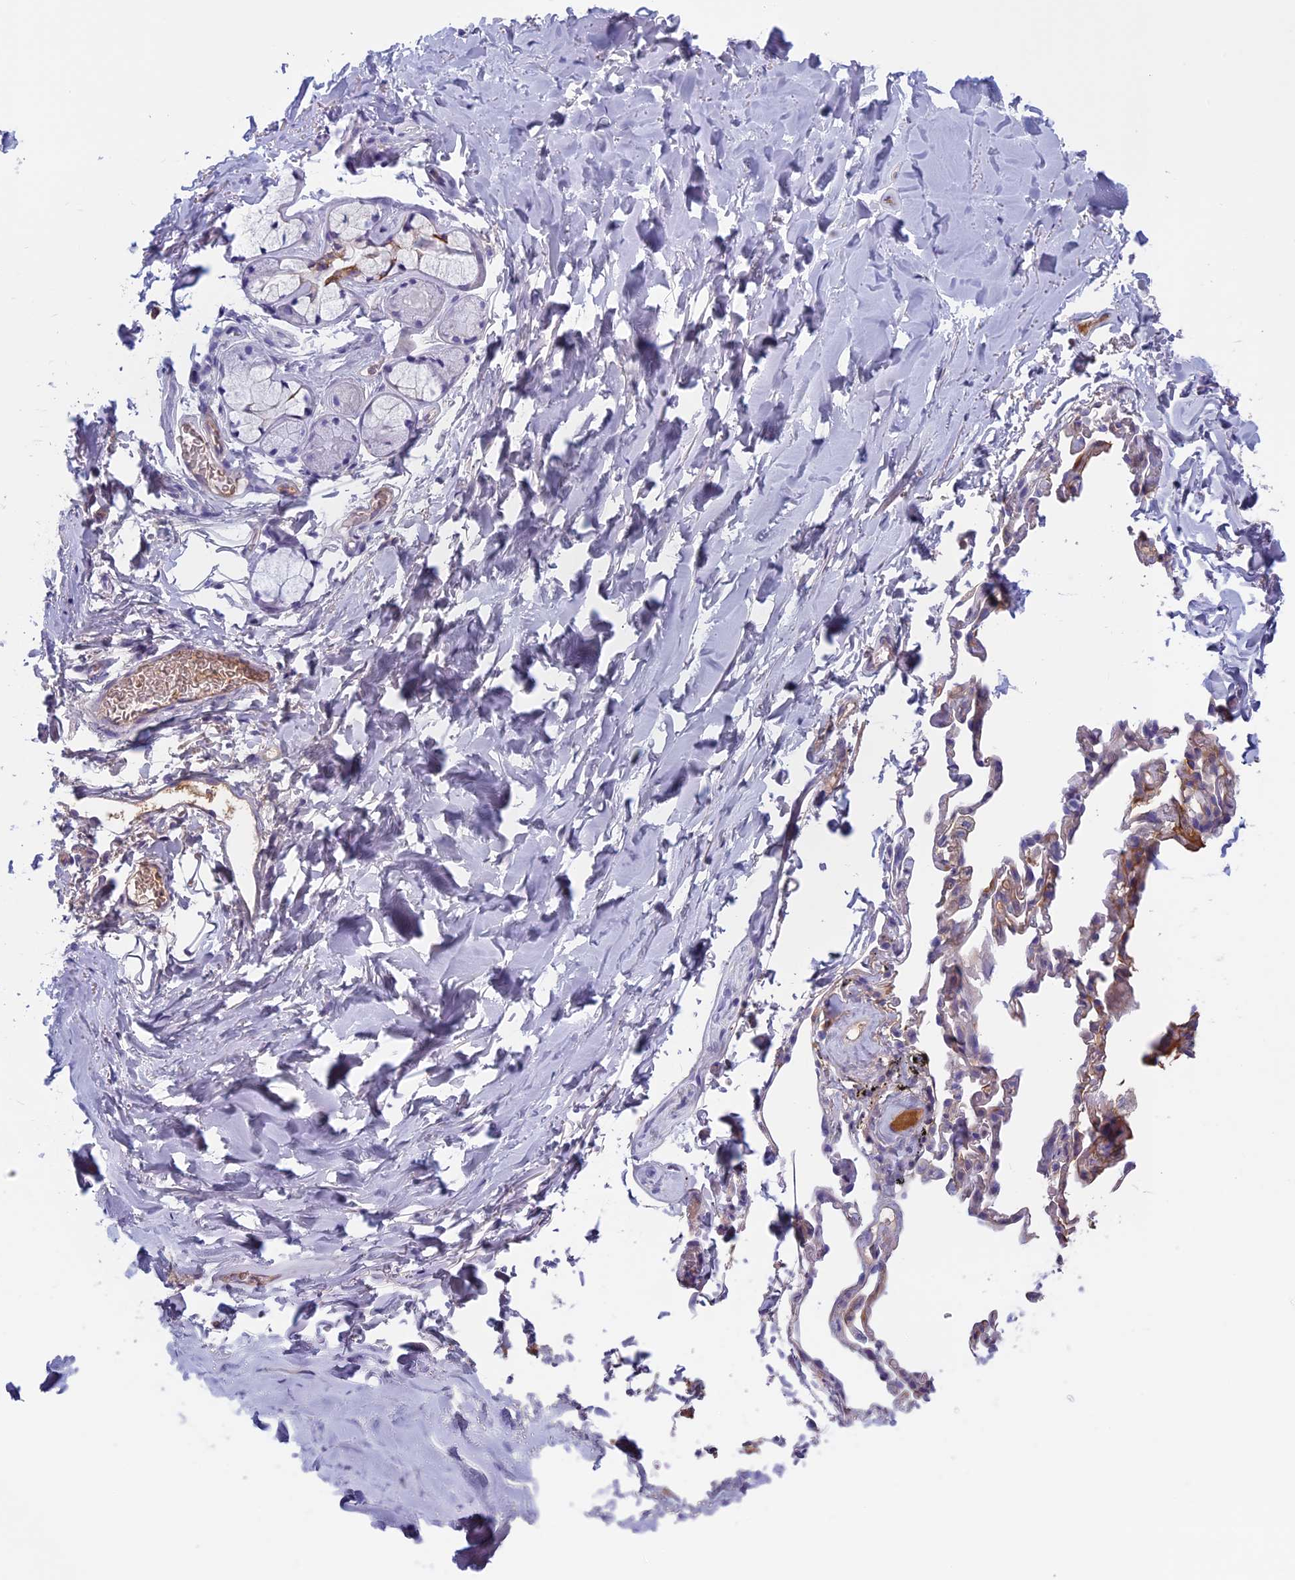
{"staining": {"intensity": "weak", "quantity": "25%-75%", "location": "cytoplasmic/membranous"}, "tissue": "adipose tissue", "cell_type": "Adipocytes", "image_type": "normal", "snomed": [{"axis": "morphology", "description": "Normal tissue, NOS"}, {"axis": "topography", "description": "Lymph node"}, {"axis": "topography", "description": "Bronchus"}], "caption": "Adipocytes reveal low levels of weak cytoplasmic/membranous expression in approximately 25%-75% of cells in normal human adipose tissue.", "gene": "ANGPTL2", "patient": {"sex": "male", "age": 63}}